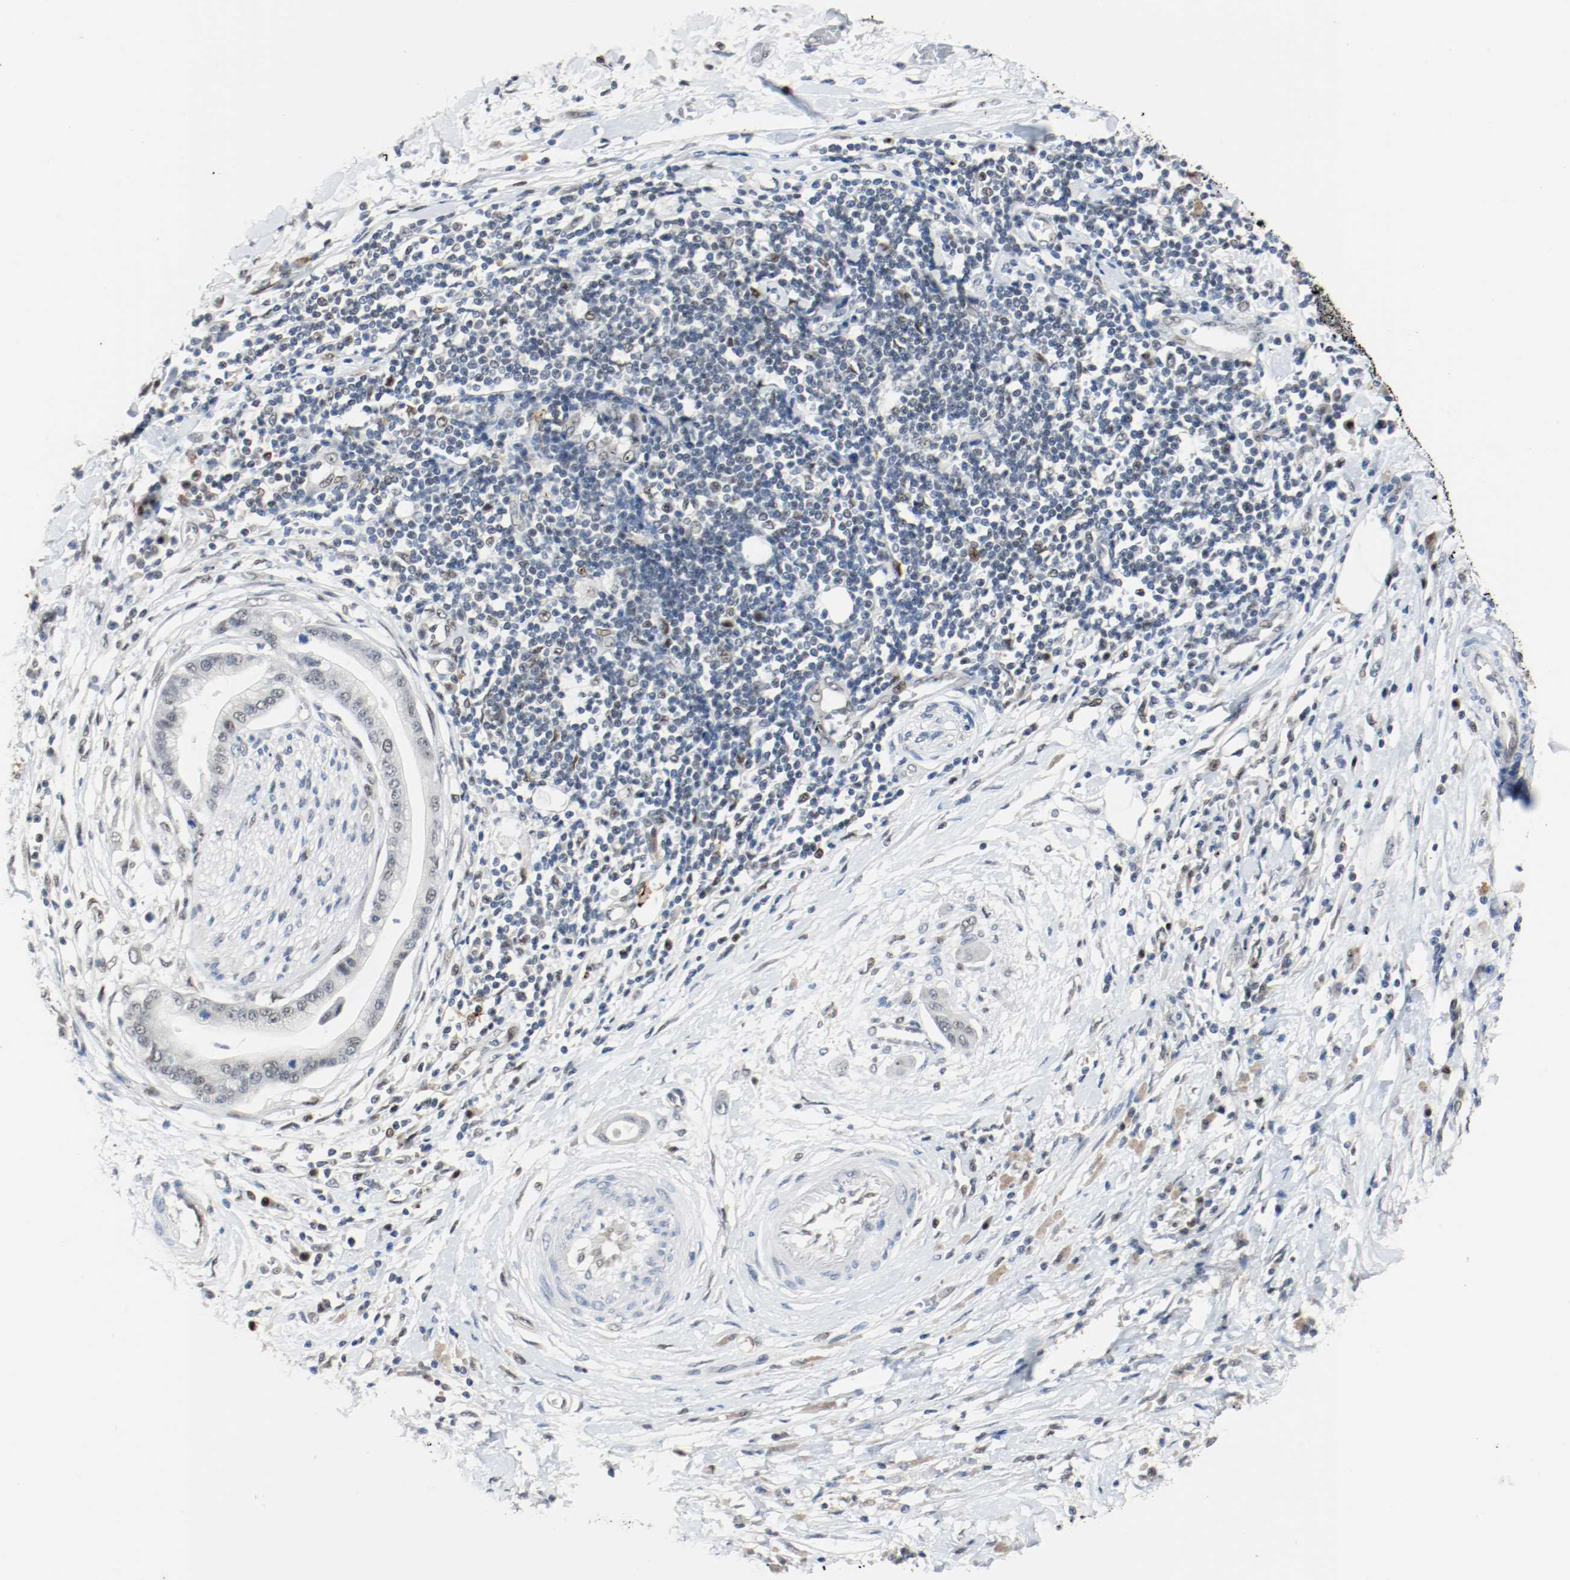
{"staining": {"intensity": "weak", "quantity": "<25%", "location": "nuclear"}, "tissue": "pancreatic cancer", "cell_type": "Tumor cells", "image_type": "cancer", "snomed": [{"axis": "morphology", "description": "Adenocarcinoma, NOS"}, {"axis": "morphology", "description": "Adenocarcinoma, metastatic, NOS"}, {"axis": "topography", "description": "Lymph node"}, {"axis": "topography", "description": "Pancreas"}, {"axis": "topography", "description": "Duodenum"}], "caption": "DAB (3,3'-diaminobenzidine) immunohistochemical staining of pancreatic cancer (metastatic adenocarcinoma) displays no significant staining in tumor cells. Nuclei are stained in blue.", "gene": "ASH1L", "patient": {"sex": "female", "age": 64}}